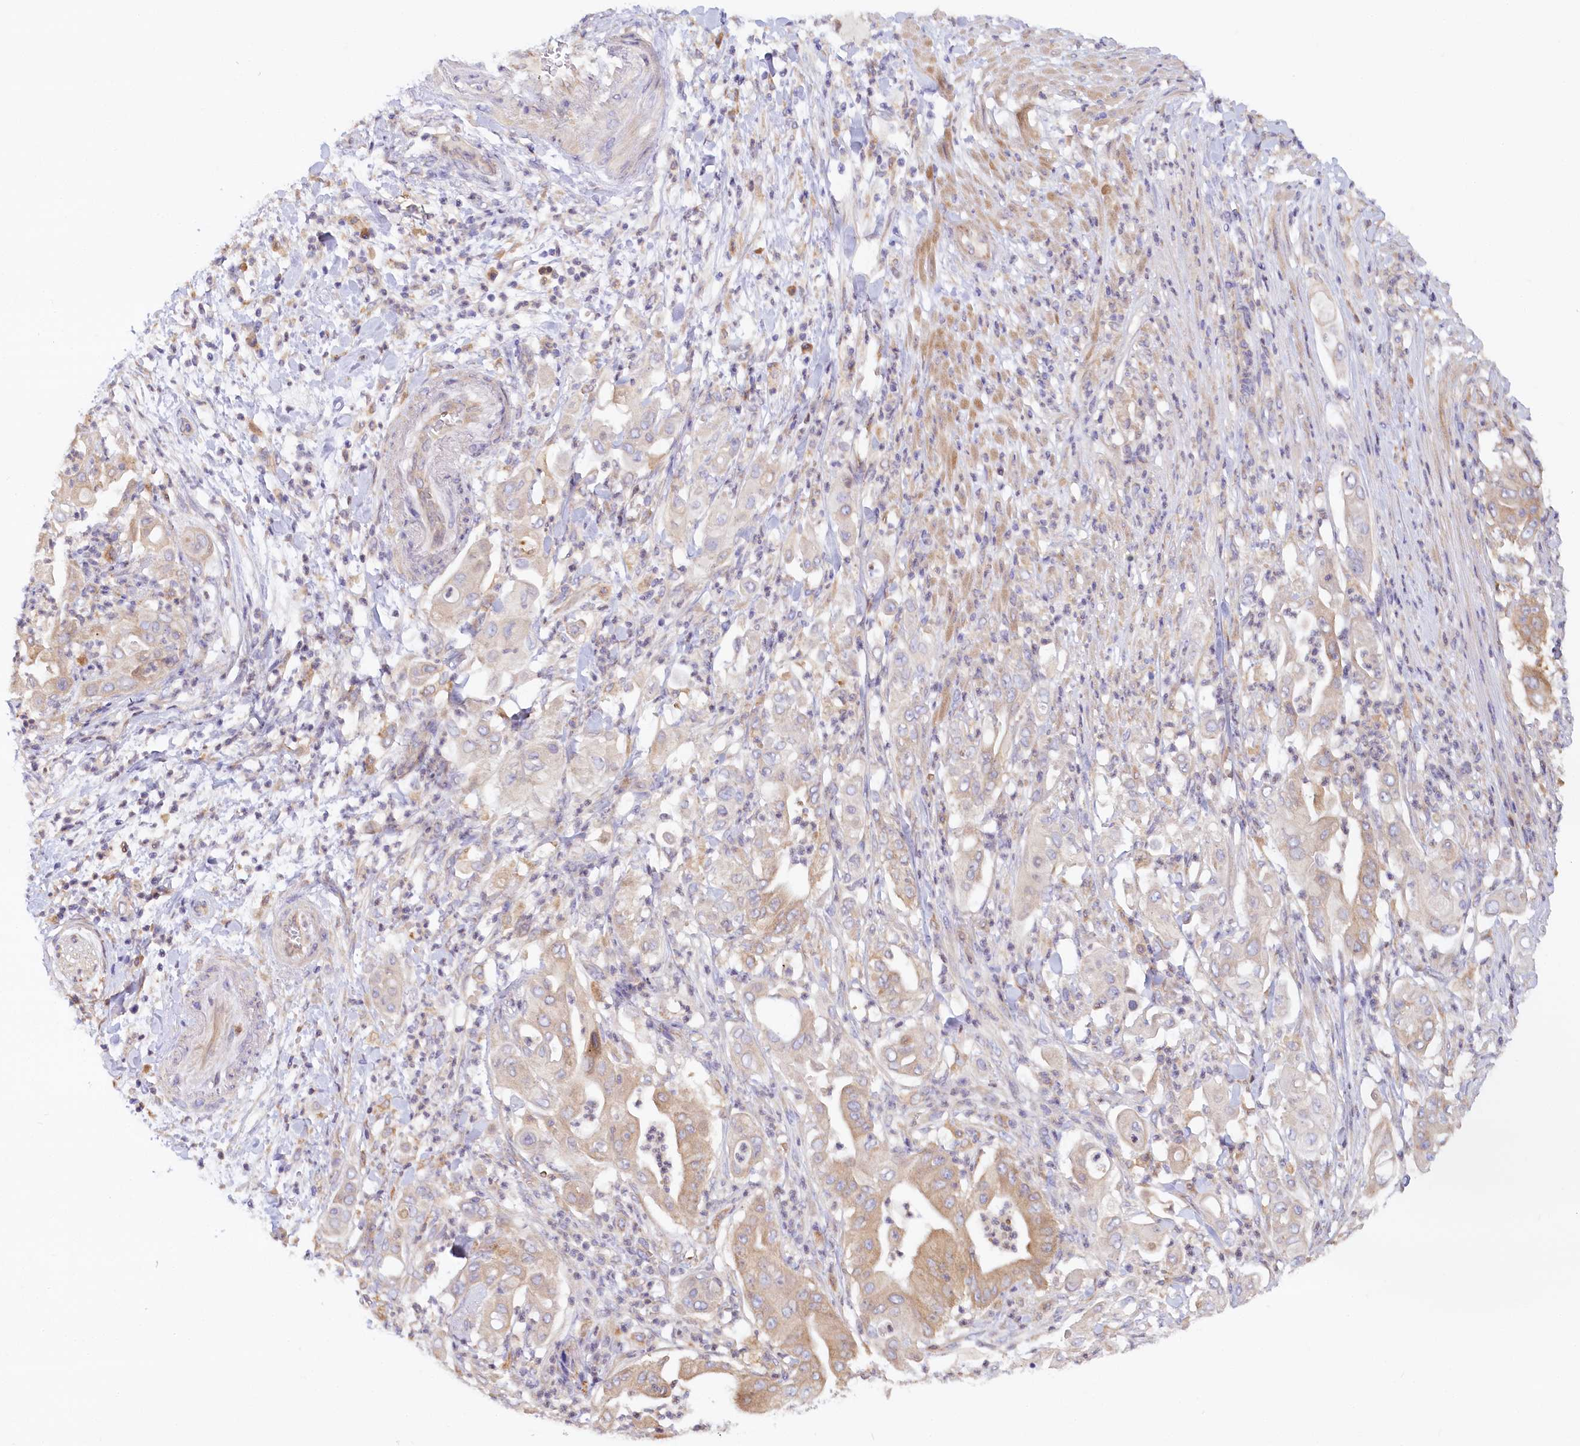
{"staining": {"intensity": "moderate", "quantity": ">75%", "location": "cytoplasmic/membranous"}, "tissue": "pancreatic cancer", "cell_type": "Tumor cells", "image_type": "cancer", "snomed": [{"axis": "morphology", "description": "Adenocarcinoma, NOS"}, {"axis": "topography", "description": "Pancreas"}], "caption": "Tumor cells show moderate cytoplasmic/membranous staining in about >75% of cells in pancreatic cancer. The staining is performed using DAB (3,3'-diaminobenzidine) brown chromogen to label protein expression. The nuclei are counter-stained blue using hematoxylin.", "gene": "PAIP2", "patient": {"sex": "female", "age": 77}}